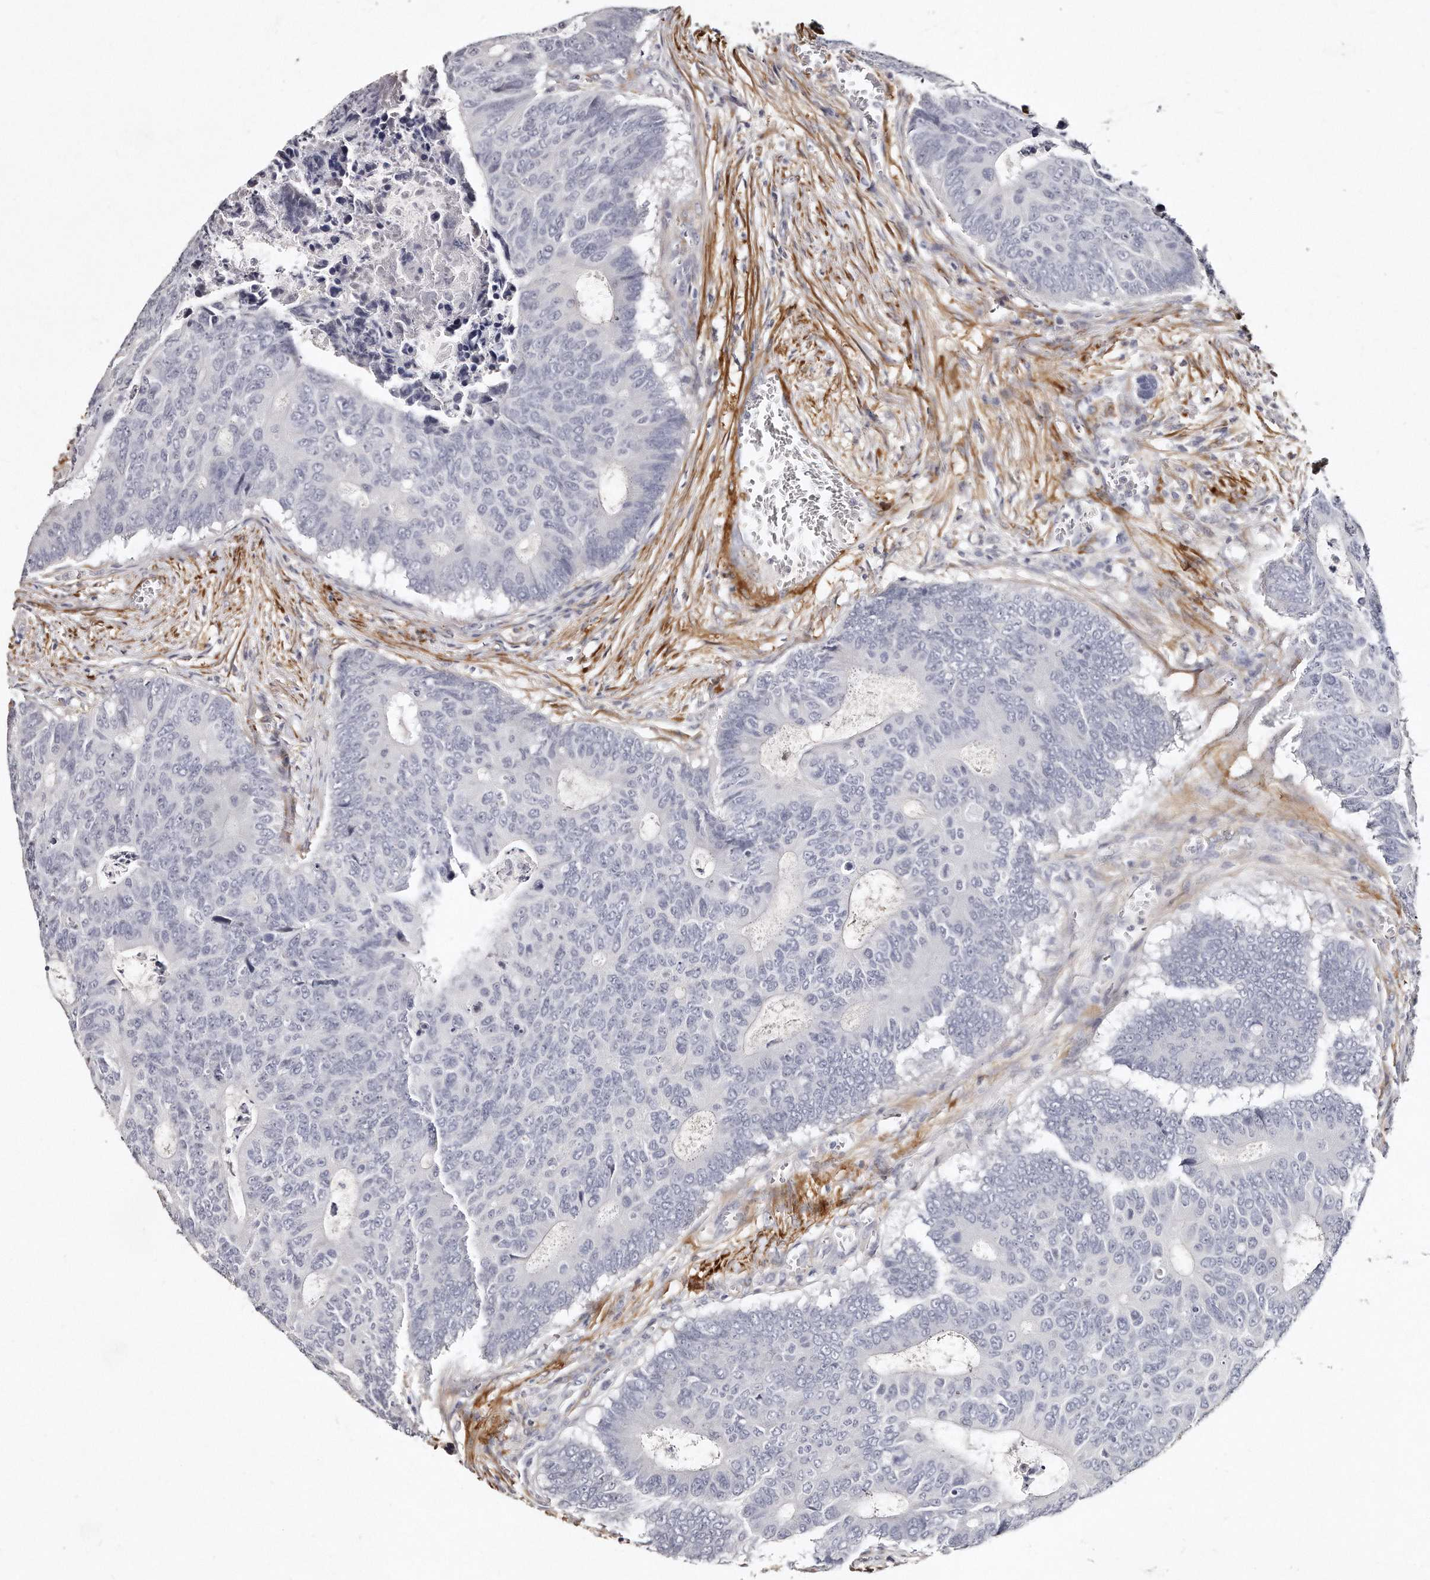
{"staining": {"intensity": "negative", "quantity": "none", "location": "none"}, "tissue": "colorectal cancer", "cell_type": "Tumor cells", "image_type": "cancer", "snomed": [{"axis": "morphology", "description": "Adenocarcinoma, NOS"}, {"axis": "topography", "description": "Colon"}], "caption": "Immunohistochemical staining of colorectal adenocarcinoma shows no significant positivity in tumor cells.", "gene": "LMOD1", "patient": {"sex": "male", "age": 87}}